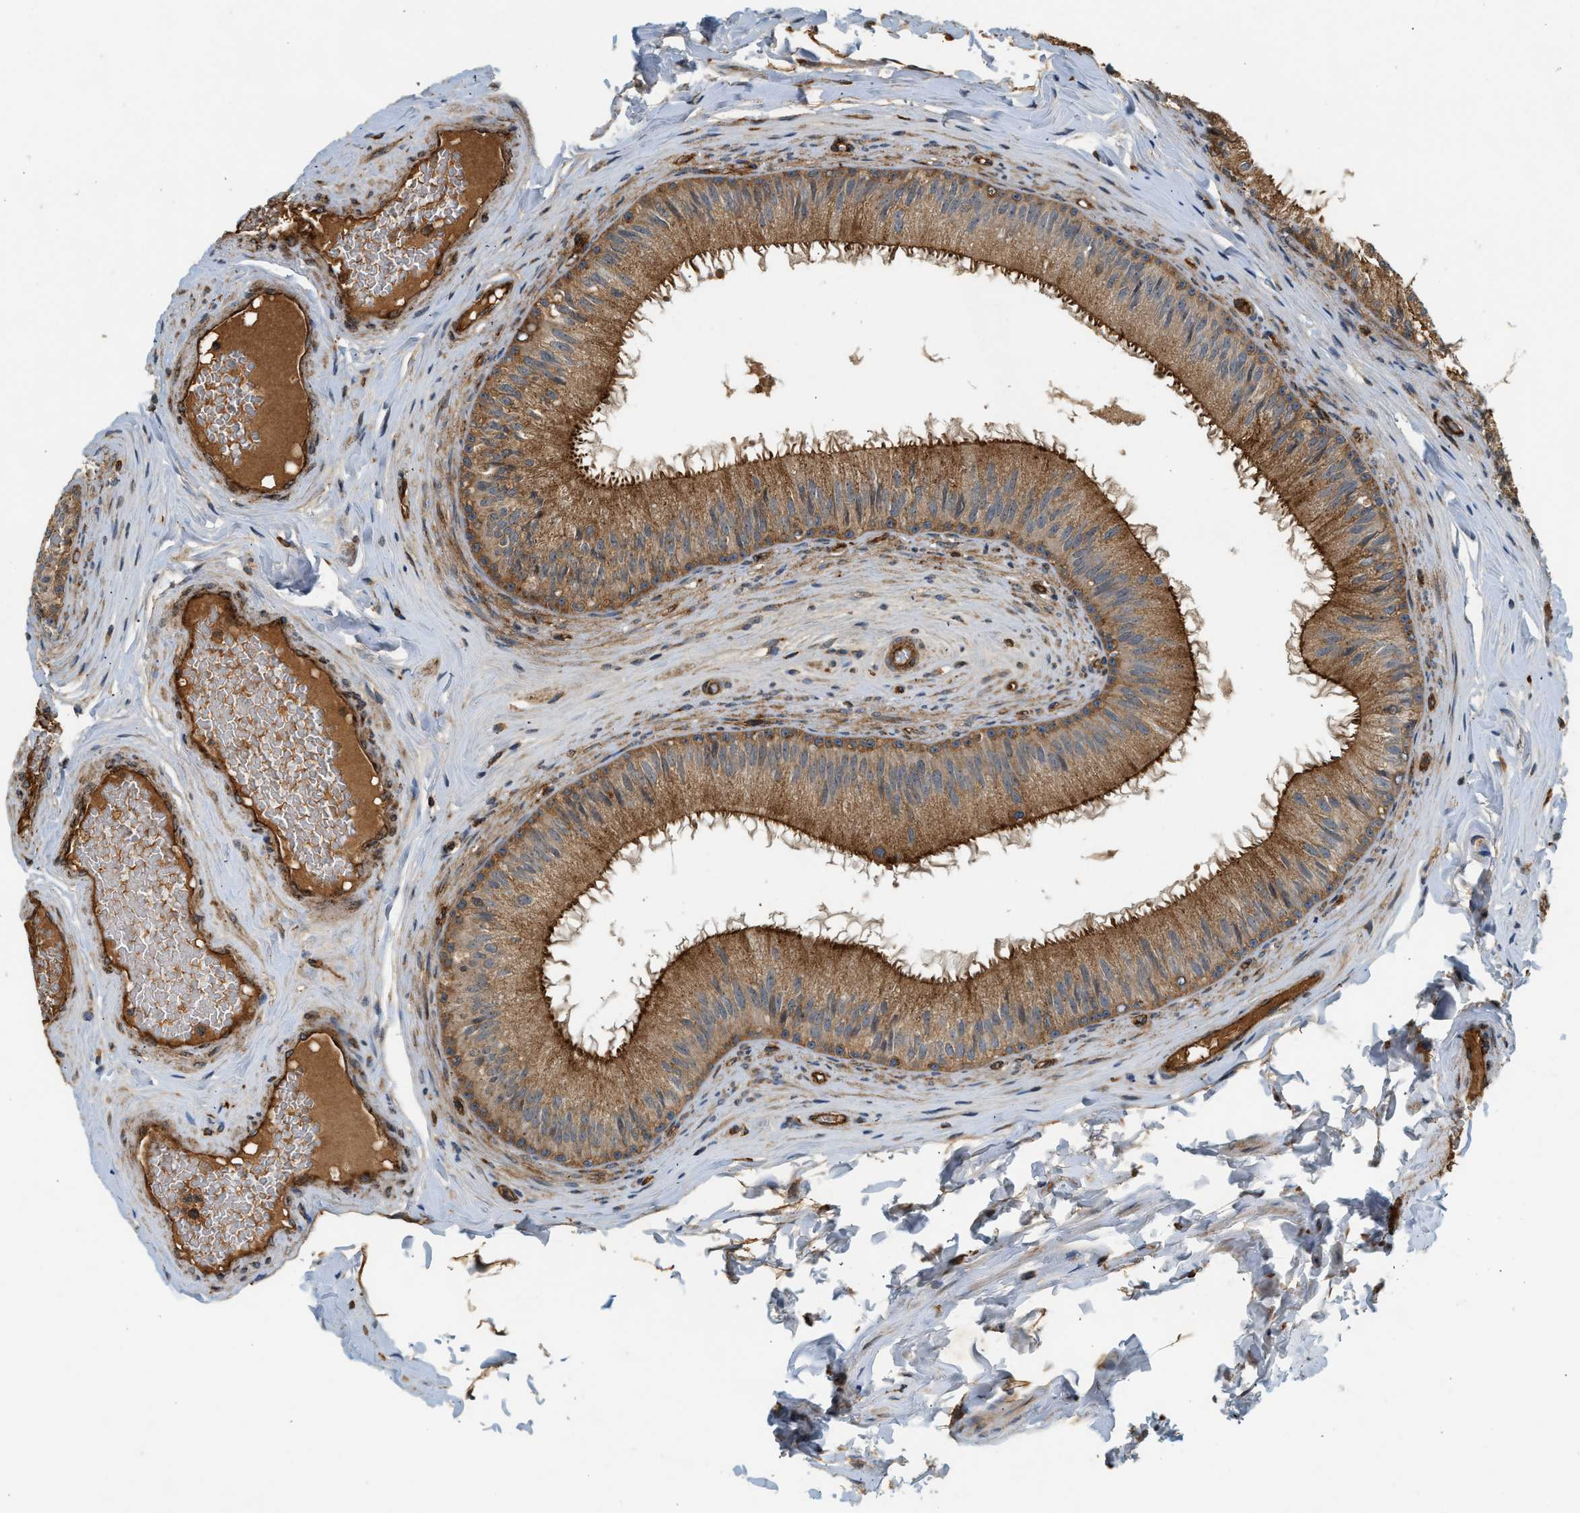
{"staining": {"intensity": "strong", "quantity": ">75%", "location": "cytoplasmic/membranous"}, "tissue": "epididymis", "cell_type": "Glandular cells", "image_type": "normal", "snomed": [{"axis": "morphology", "description": "Normal tissue, NOS"}, {"axis": "topography", "description": "Testis"}, {"axis": "topography", "description": "Epididymis"}], "caption": "Unremarkable epididymis was stained to show a protein in brown. There is high levels of strong cytoplasmic/membranous staining in approximately >75% of glandular cells. Immunohistochemistry (ihc) stains the protein in brown and the nuclei are stained blue.", "gene": "HIP1", "patient": {"sex": "male", "age": 36}}